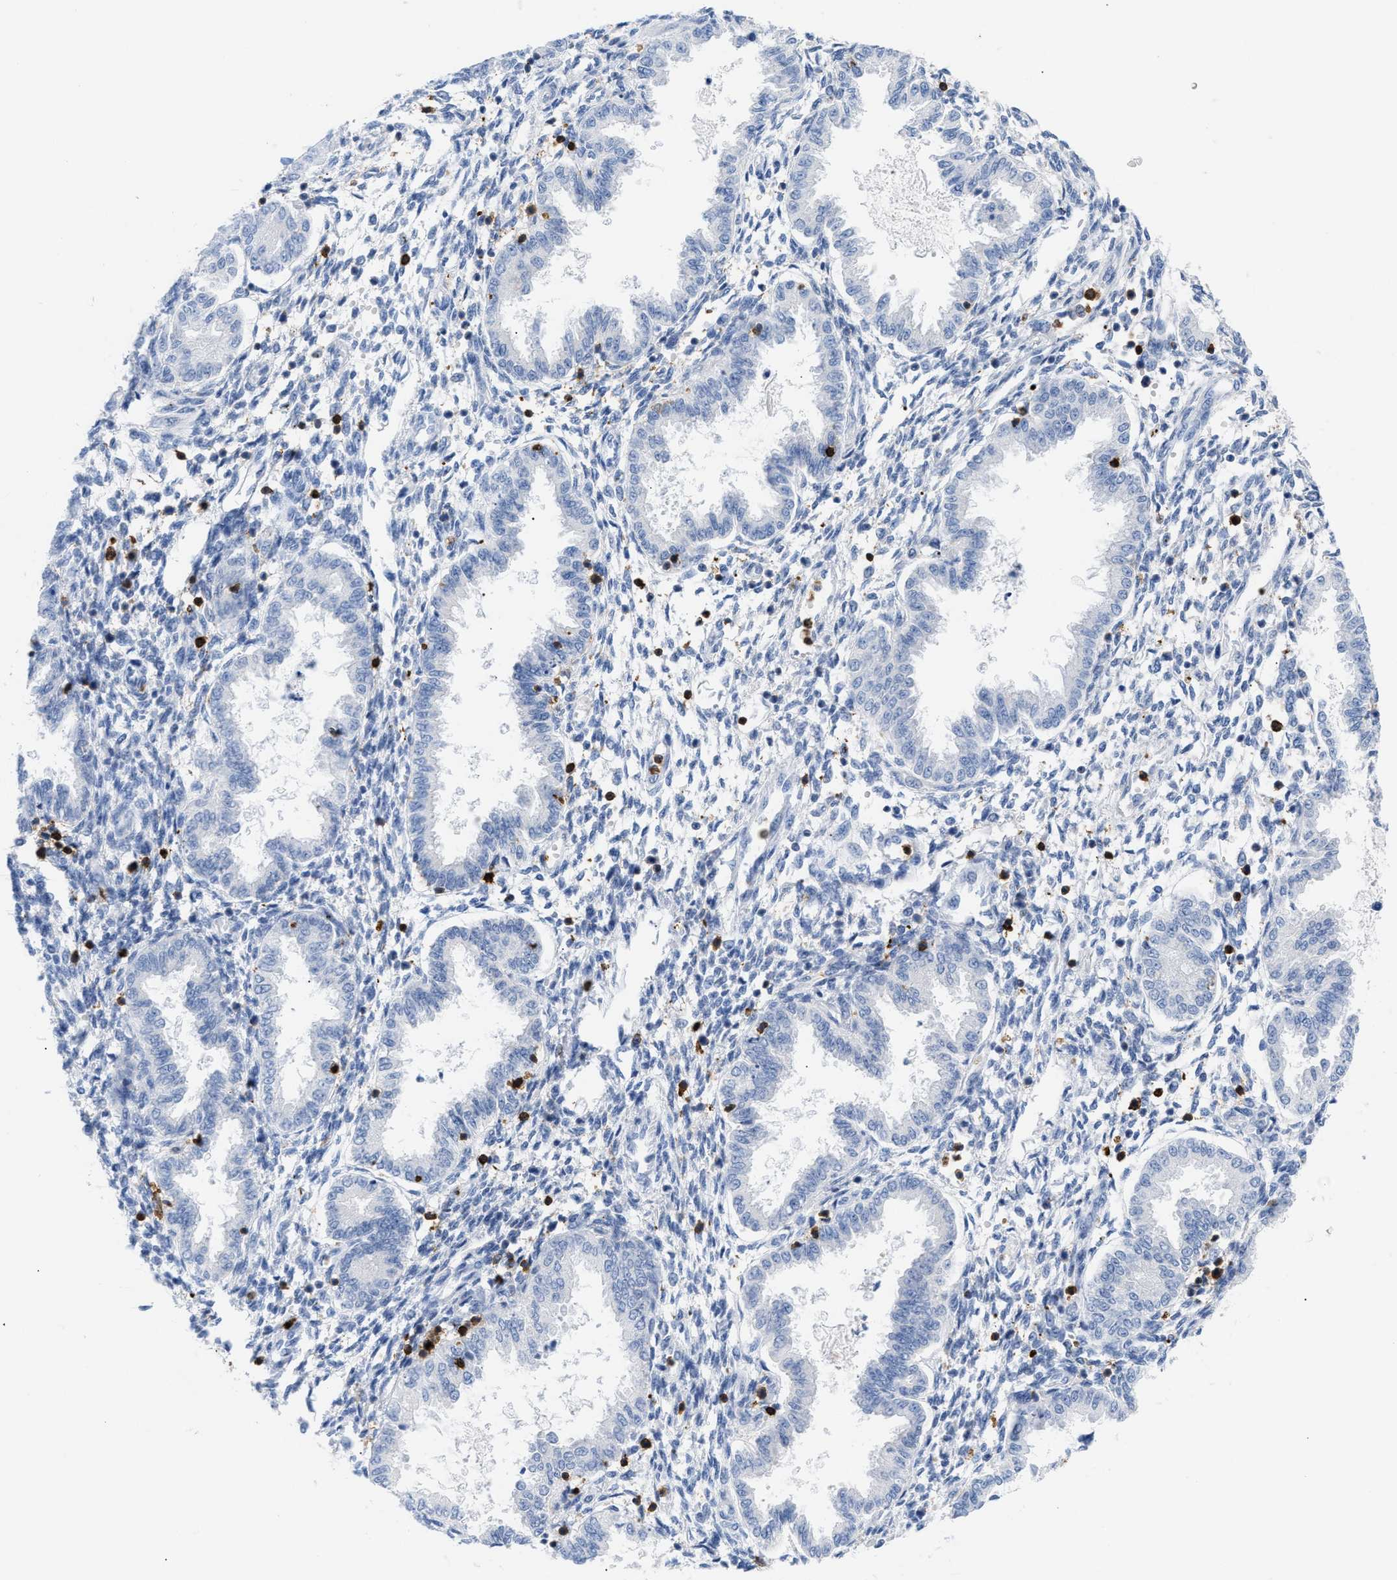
{"staining": {"intensity": "negative", "quantity": "none", "location": "none"}, "tissue": "endometrium", "cell_type": "Cells in endometrial stroma", "image_type": "normal", "snomed": [{"axis": "morphology", "description": "Normal tissue, NOS"}, {"axis": "topography", "description": "Endometrium"}], "caption": "This photomicrograph is of normal endometrium stained with IHC to label a protein in brown with the nuclei are counter-stained blue. There is no staining in cells in endometrial stroma.", "gene": "LCP1", "patient": {"sex": "female", "age": 33}}